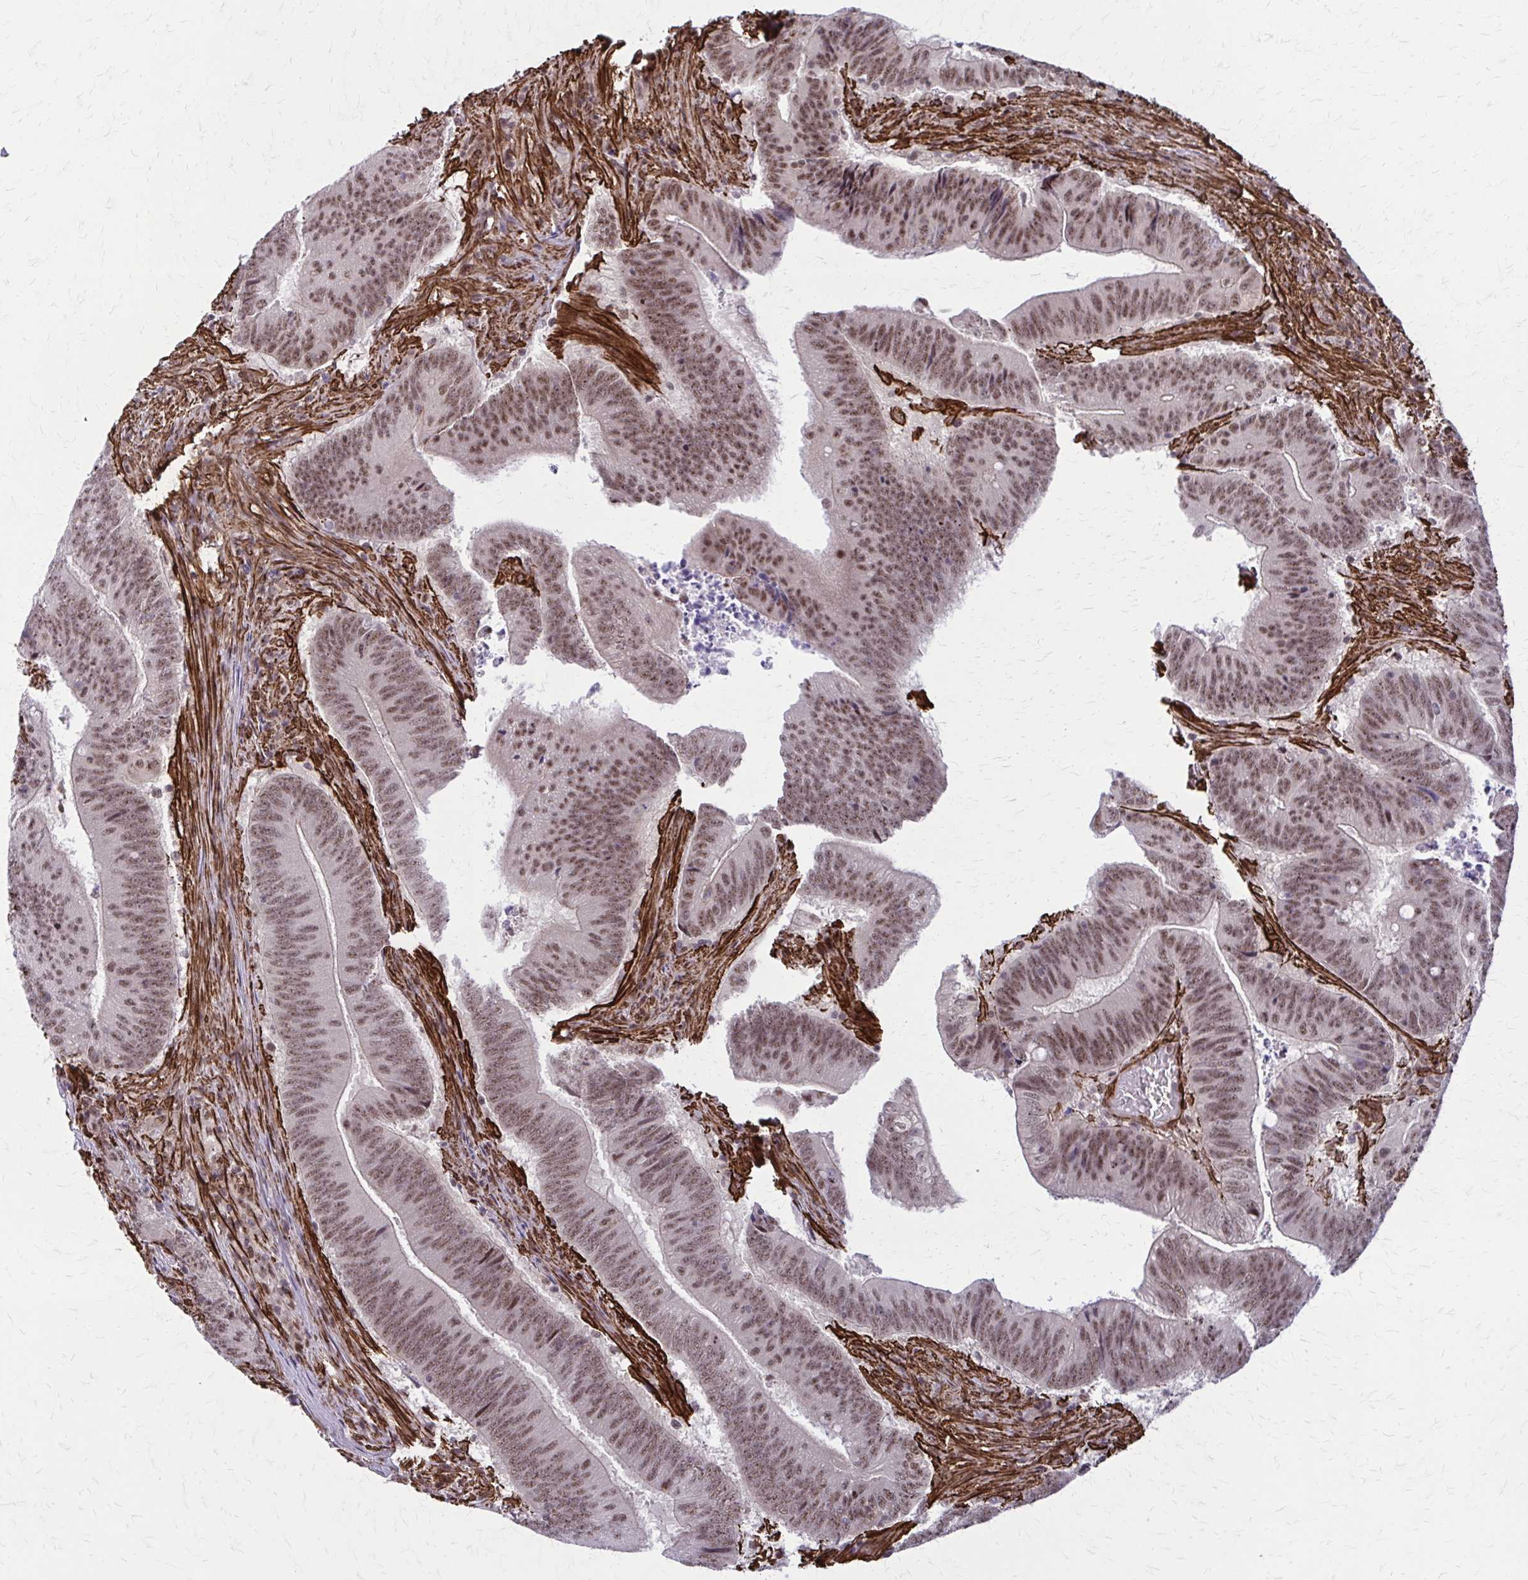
{"staining": {"intensity": "moderate", "quantity": ">75%", "location": "nuclear"}, "tissue": "colorectal cancer", "cell_type": "Tumor cells", "image_type": "cancer", "snomed": [{"axis": "morphology", "description": "Adenocarcinoma, NOS"}, {"axis": "topography", "description": "Colon"}], "caption": "Protein analysis of adenocarcinoma (colorectal) tissue displays moderate nuclear expression in approximately >75% of tumor cells. (brown staining indicates protein expression, while blue staining denotes nuclei).", "gene": "NRBF2", "patient": {"sex": "female", "age": 87}}